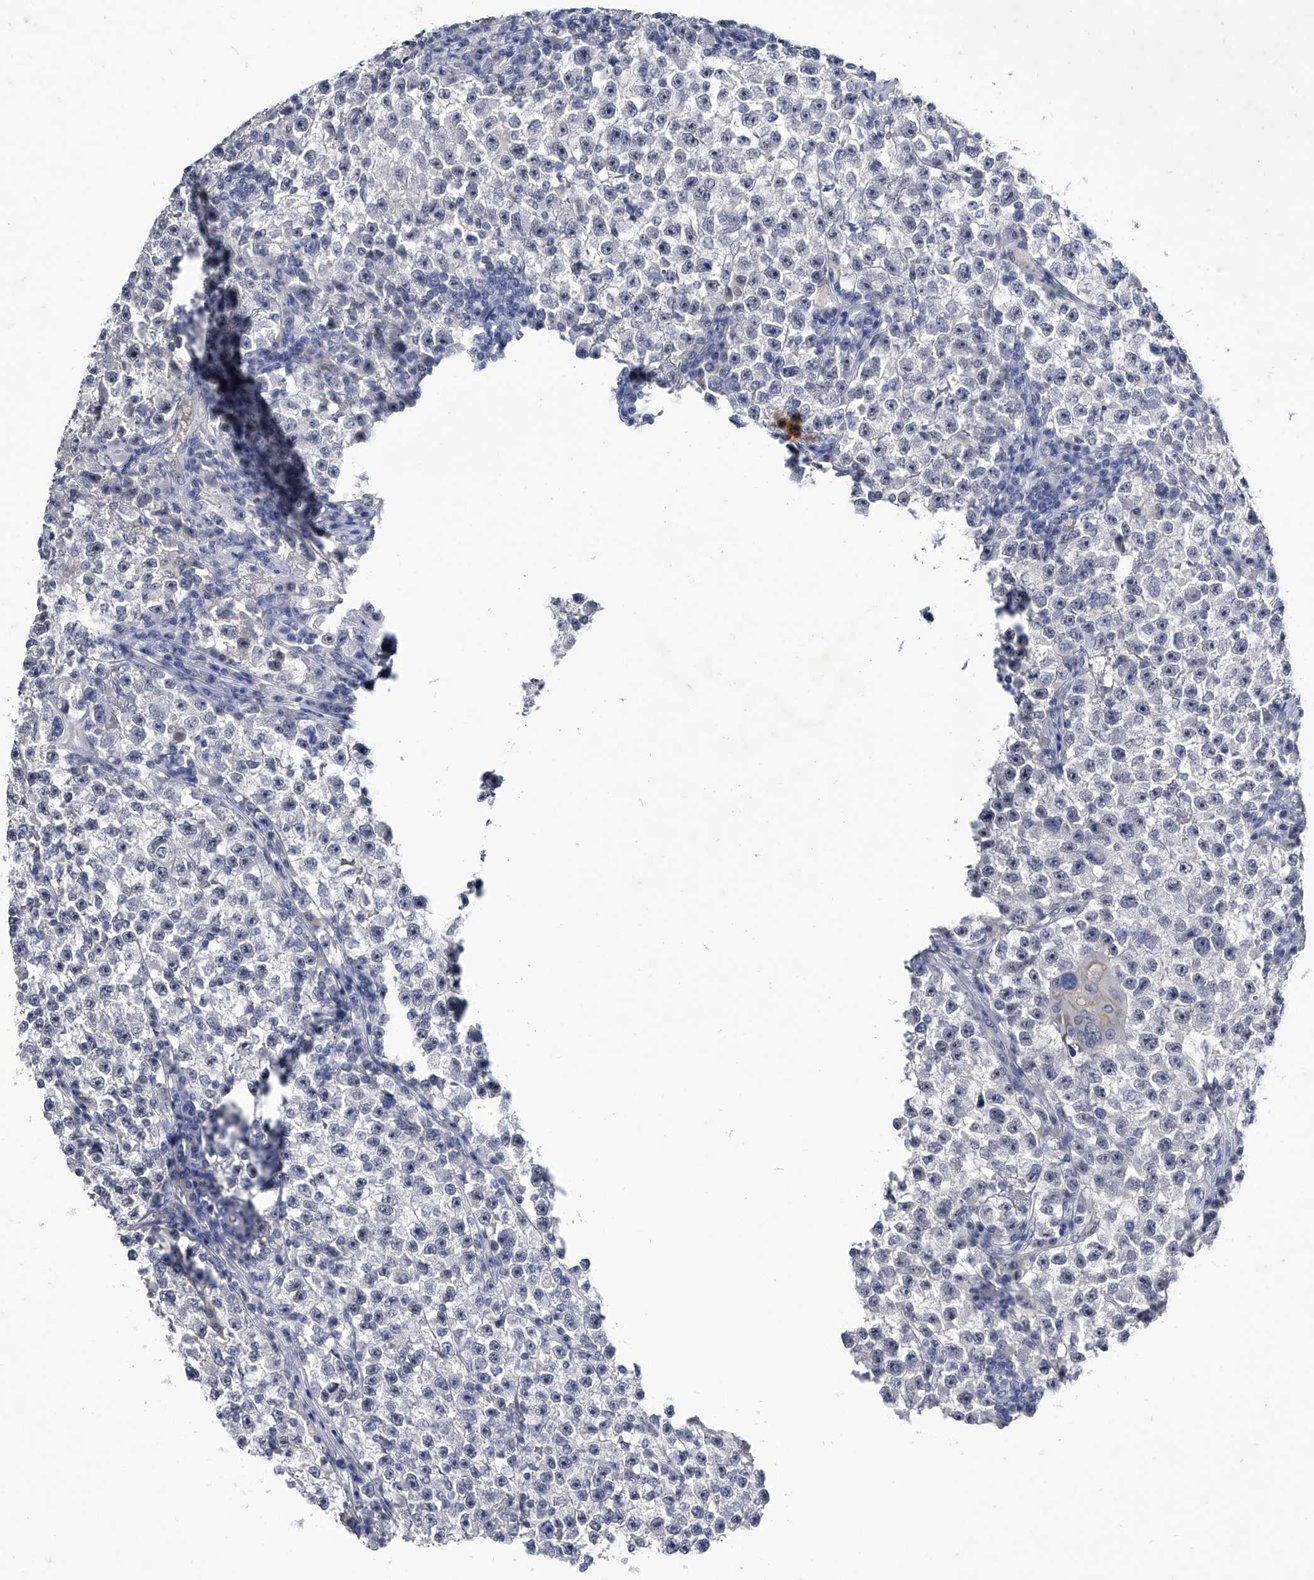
{"staining": {"intensity": "negative", "quantity": "none", "location": "none"}, "tissue": "testis cancer", "cell_type": "Tumor cells", "image_type": "cancer", "snomed": [{"axis": "morphology", "description": "Seminoma, NOS"}, {"axis": "topography", "description": "Testis"}], "caption": "High magnification brightfield microscopy of seminoma (testis) stained with DAB (3,3'-diaminobenzidine) (brown) and counterstained with hematoxylin (blue): tumor cells show no significant positivity.", "gene": "CRISP2", "patient": {"sex": "male", "age": 22}}